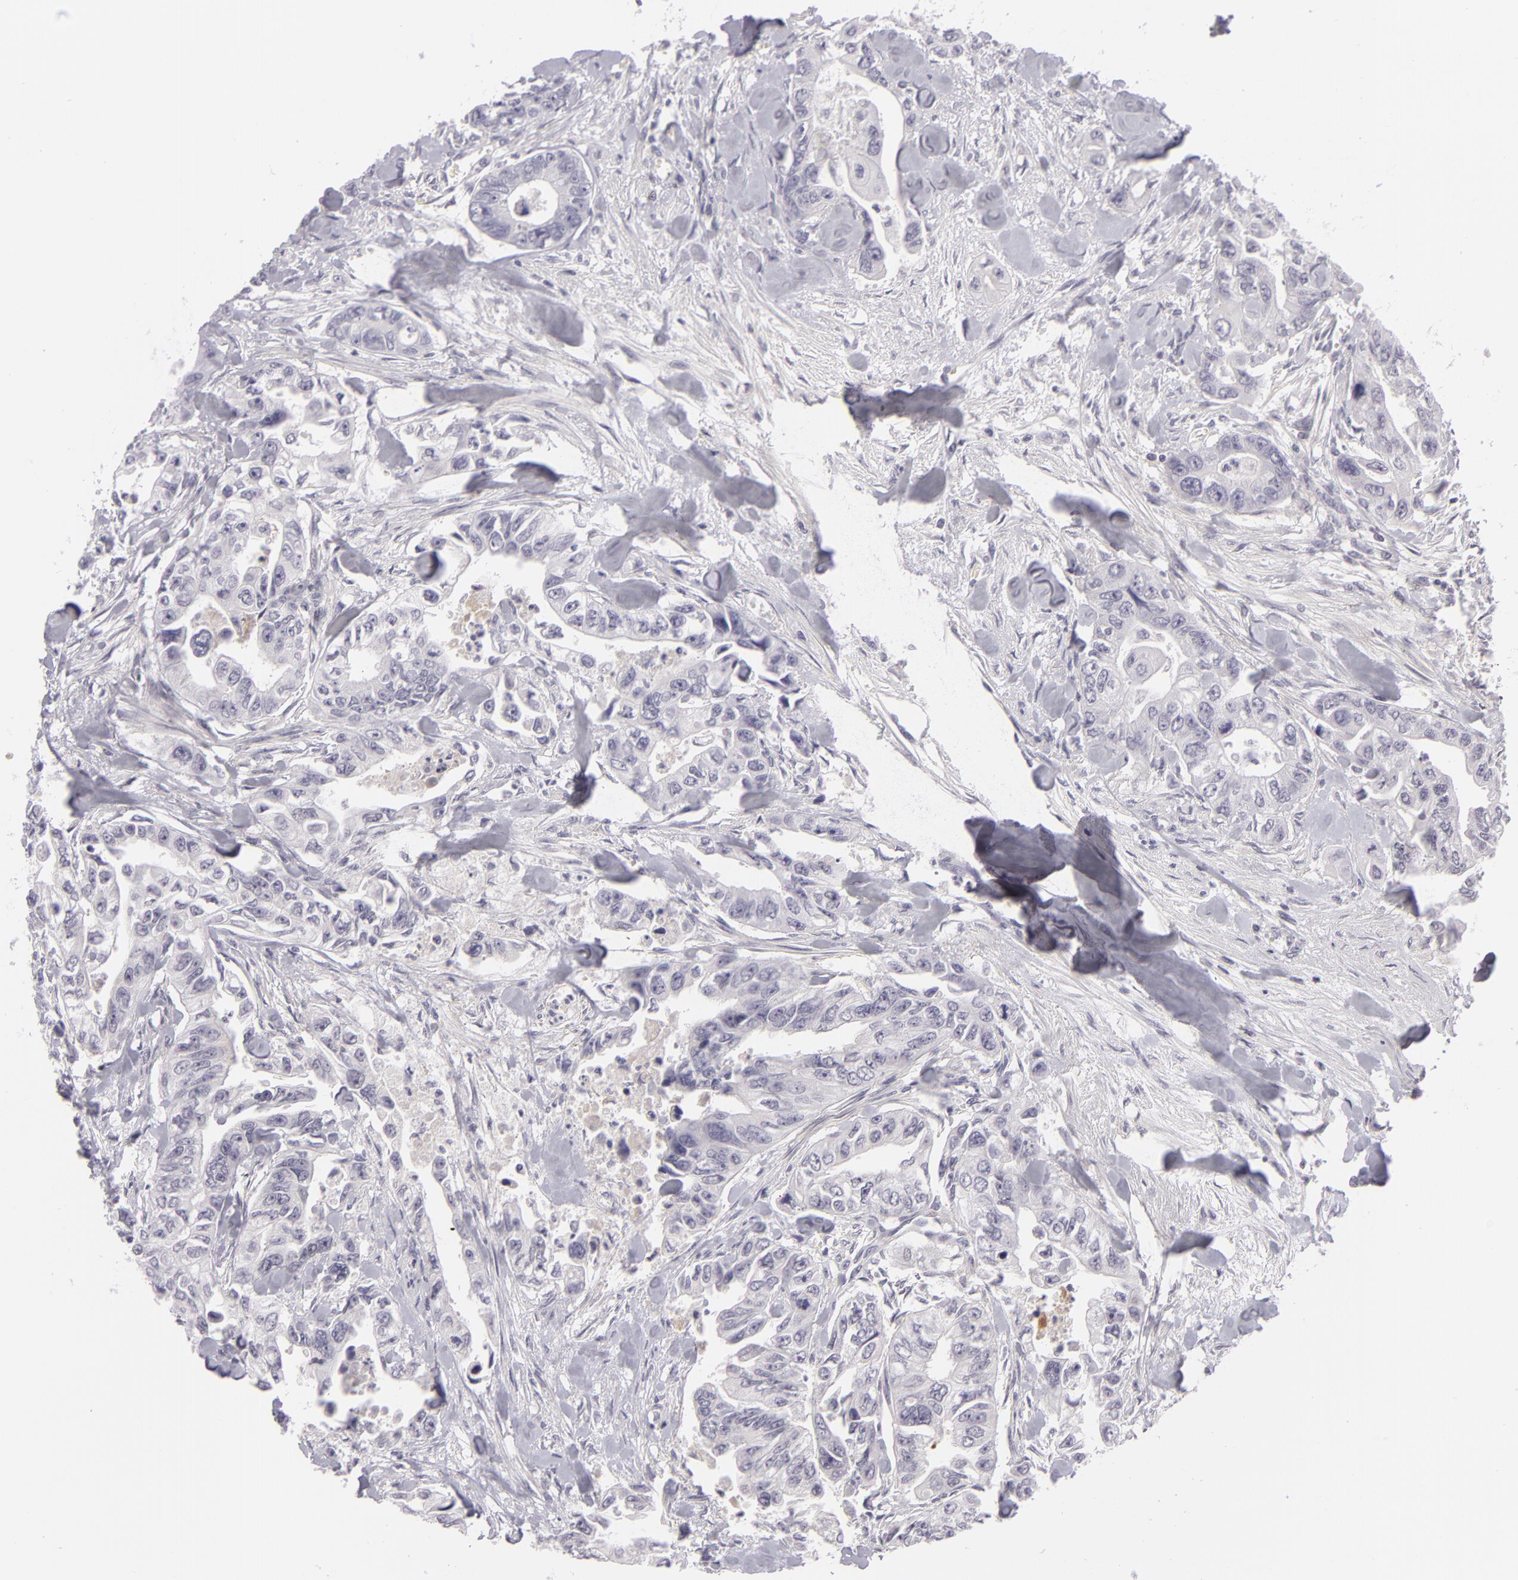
{"staining": {"intensity": "negative", "quantity": "none", "location": "none"}, "tissue": "colorectal cancer", "cell_type": "Tumor cells", "image_type": "cancer", "snomed": [{"axis": "morphology", "description": "Adenocarcinoma, NOS"}, {"axis": "topography", "description": "Colon"}], "caption": "Tumor cells show no significant positivity in adenocarcinoma (colorectal). (DAB (3,3'-diaminobenzidine) IHC with hematoxylin counter stain).", "gene": "CTNNB1", "patient": {"sex": "female", "age": 11}}